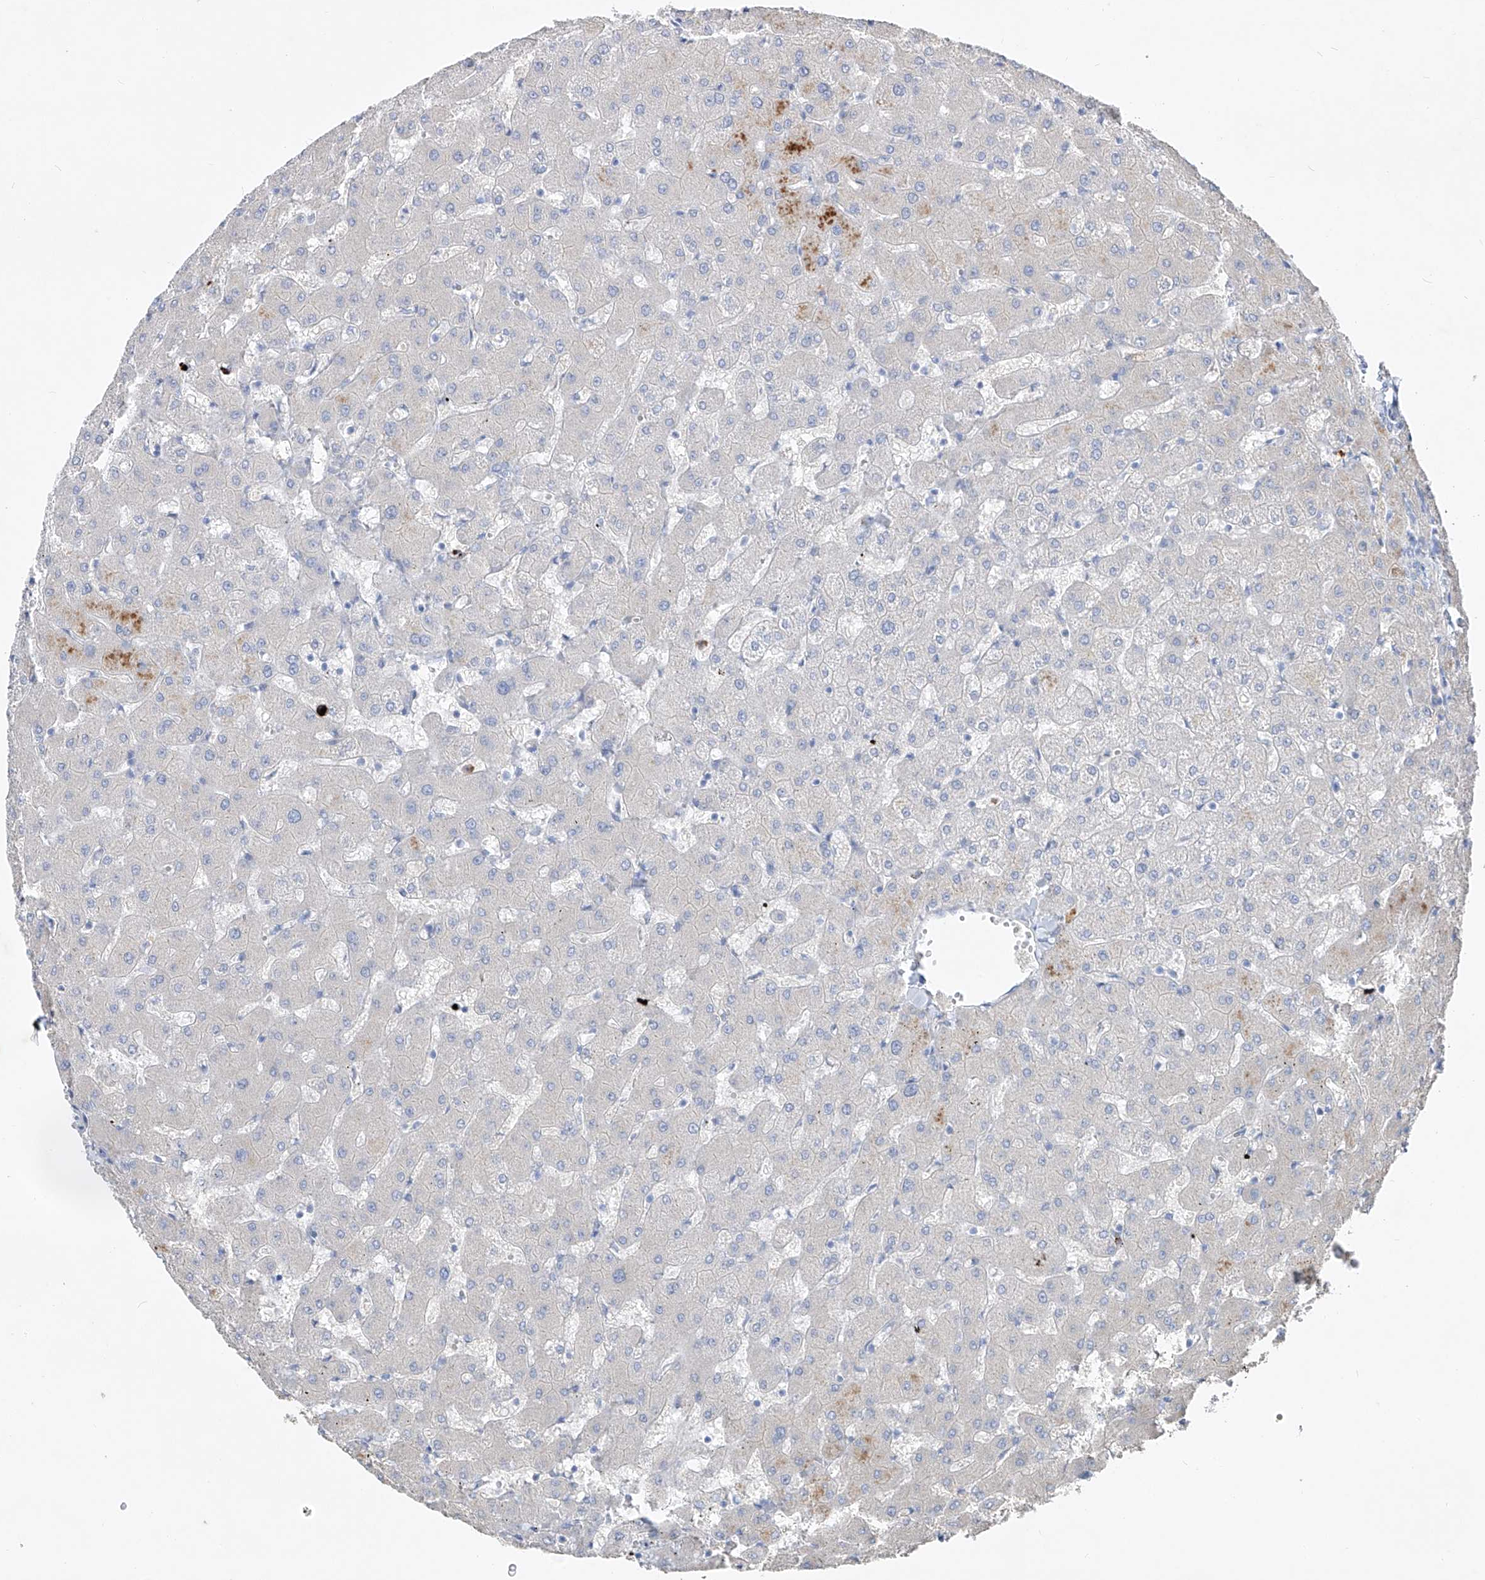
{"staining": {"intensity": "negative", "quantity": "none", "location": "none"}, "tissue": "liver", "cell_type": "Cholangiocytes", "image_type": "normal", "snomed": [{"axis": "morphology", "description": "Normal tissue, NOS"}, {"axis": "topography", "description": "Liver"}], "caption": "Immunohistochemistry of unremarkable liver reveals no staining in cholangiocytes. Nuclei are stained in blue.", "gene": "FRS3", "patient": {"sex": "female", "age": 63}}